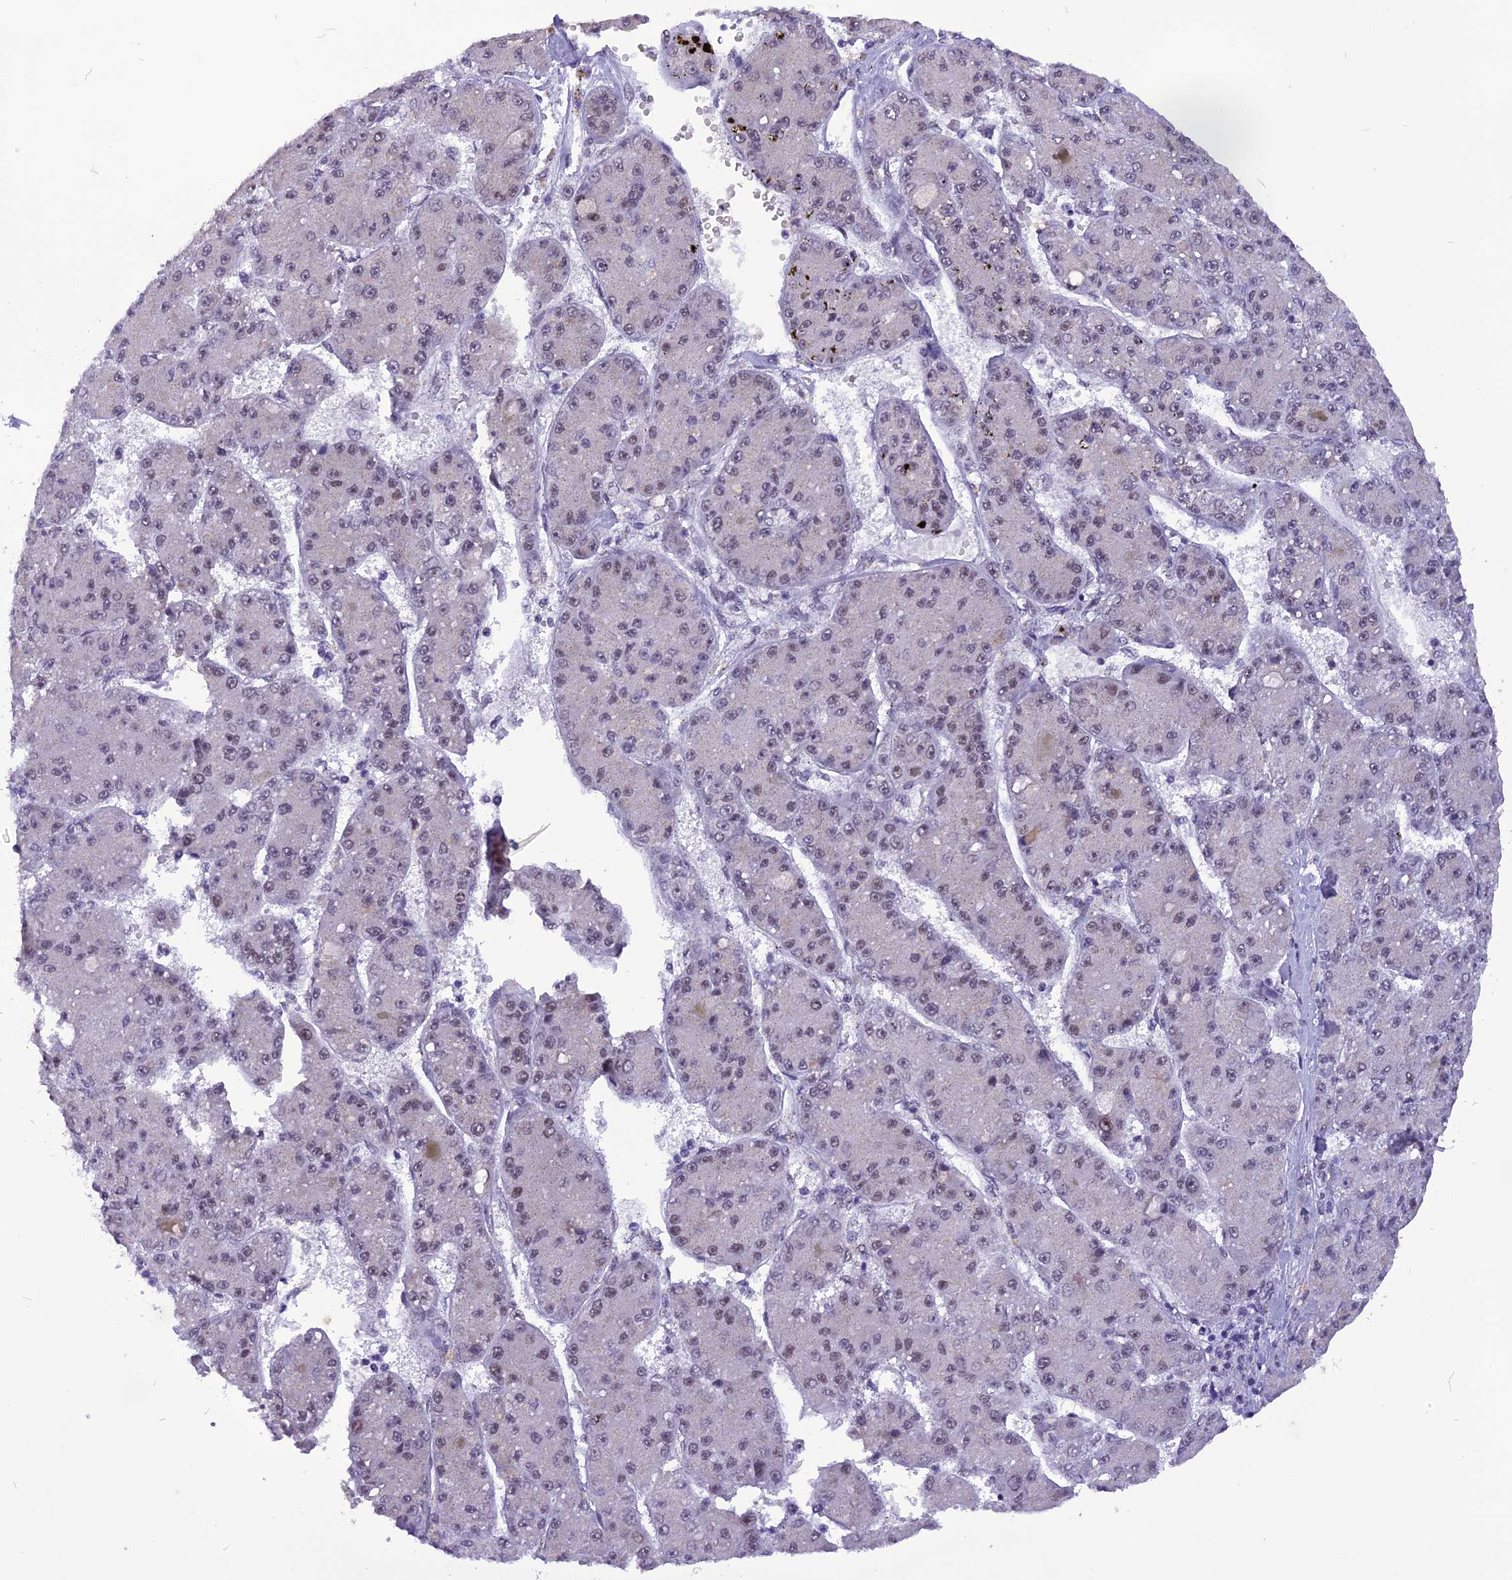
{"staining": {"intensity": "weak", "quantity": "25%-75%", "location": "nuclear"}, "tissue": "liver cancer", "cell_type": "Tumor cells", "image_type": "cancer", "snomed": [{"axis": "morphology", "description": "Carcinoma, Hepatocellular, NOS"}, {"axis": "topography", "description": "Liver"}], "caption": "Protein analysis of liver cancer tissue exhibits weak nuclear positivity in approximately 25%-75% of tumor cells.", "gene": "IRF2BP1", "patient": {"sex": "male", "age": 67}}